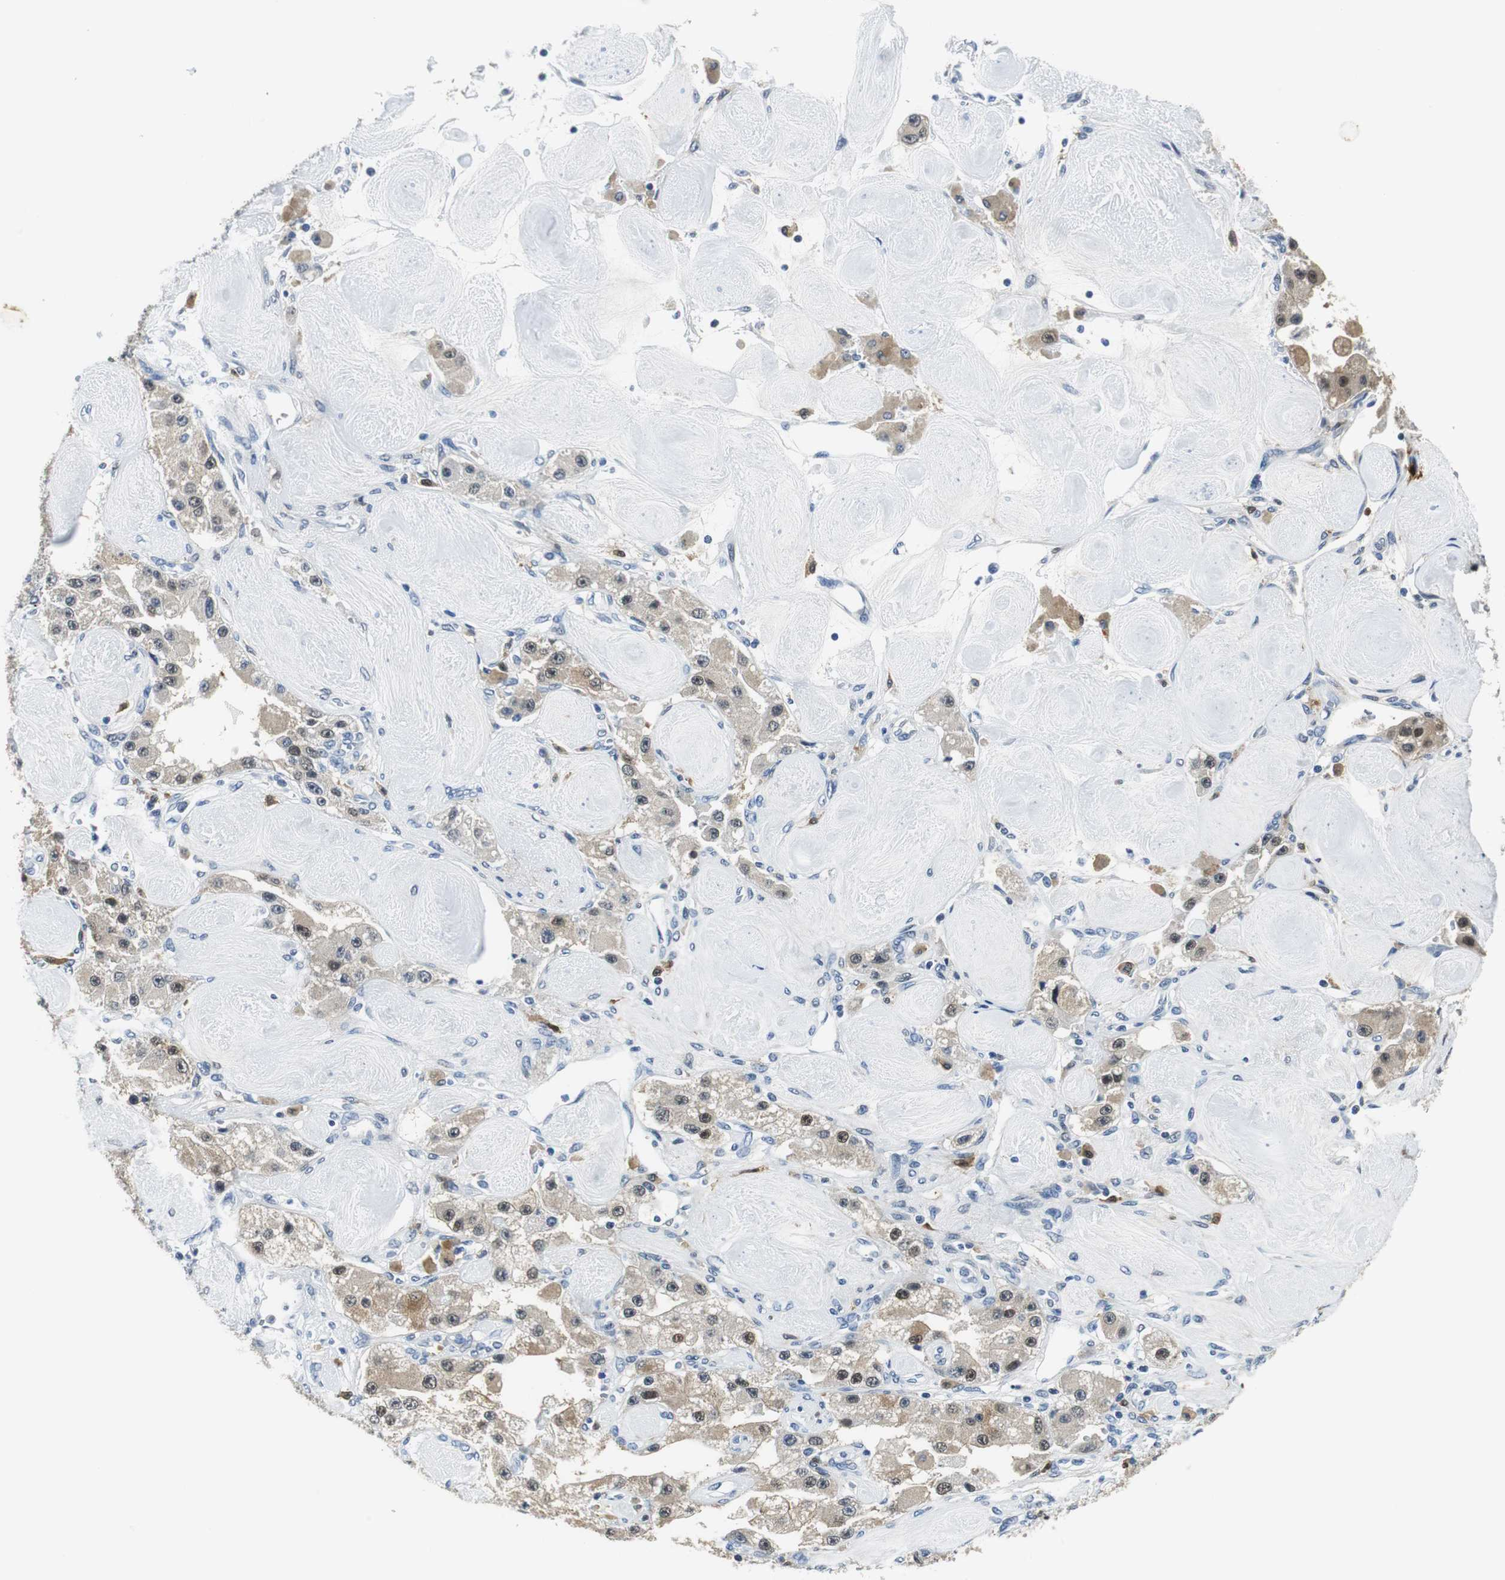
{"staining": {"intensity": "weak", "quantity": ">75%", "location": "cytoplasmic/membranous"}, "tissue": "carcinoid", "cell_type": "Tumor cells", "image_type": "cancer", "snomed": [{"axis": "morphology", "description": "Carcinoid, malignant, NOS"}, {"axis": "topography", "description": "Pancreas"}], "caption": "A histopathology image of malignant carcinoid stained for a protein demonstrates weak cytoplasmic/membranous brown staining in tumor cells. The staining is performed using DAB brown chromogen to label protein expression. The nuclei are counter-stained blue using hematoxylin.", "gene": "ME1", "patient": {"sex": "male", "age": 41}}